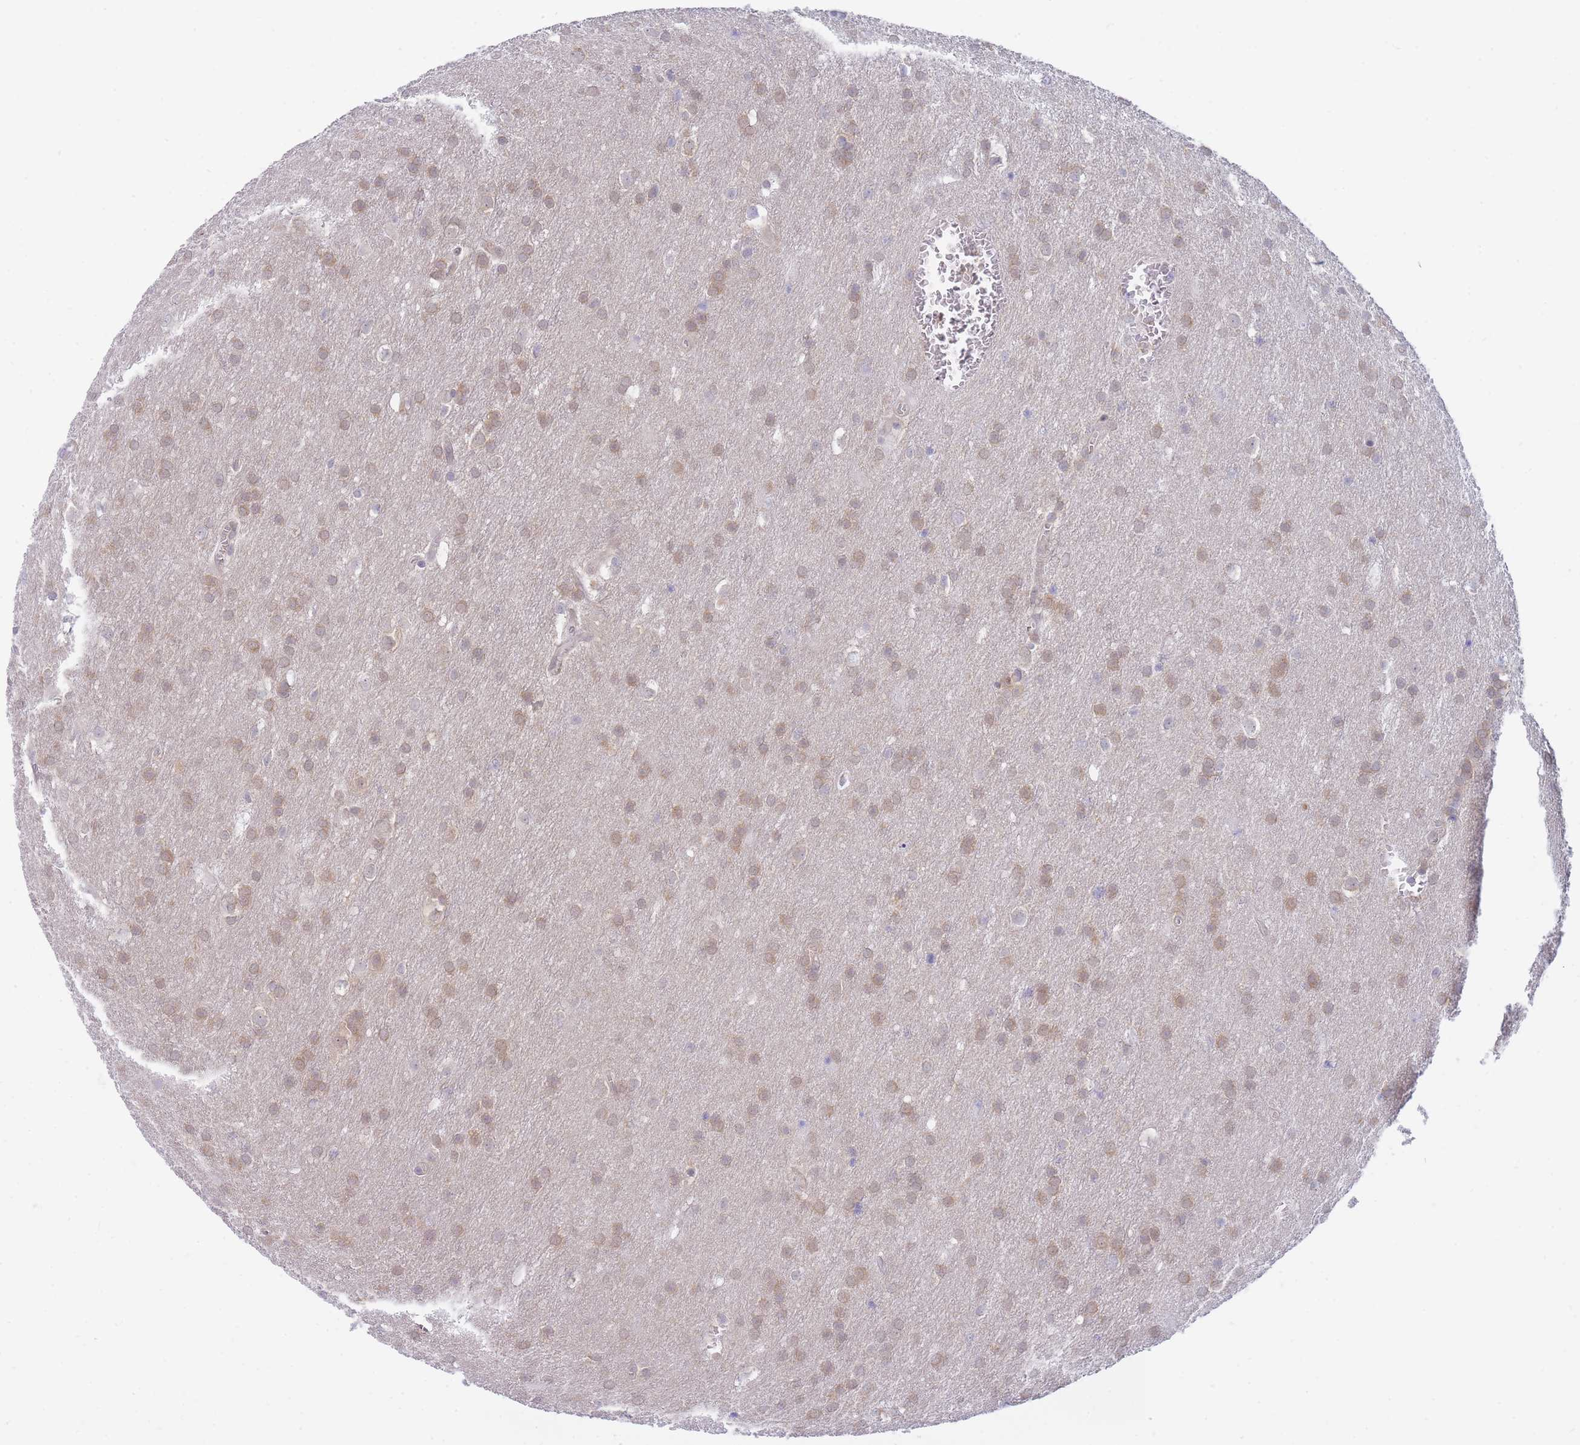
{"staining": {"intensity": "moderate", "quantity": "25%-75%", "location": "cytoplasmic/membranous"}, "tissue": "glioma", "cell_type": "Tumor cells", "image_type": "cancer", "snomed": [{"axis": "morphology", "description": "Glioma, malignant, Low grade"}, {"axis": "topography", "description": "Brain"}], "caption": "An immunohistochemistry photomicrograph of neoplastic tissue is shown. Protein staining in brown shows moderate cytoplasmic/membranous positivity in glioma within tumor cells.", "gene": "SUGT1", "patient": {"sex": "female", "age": 32}}